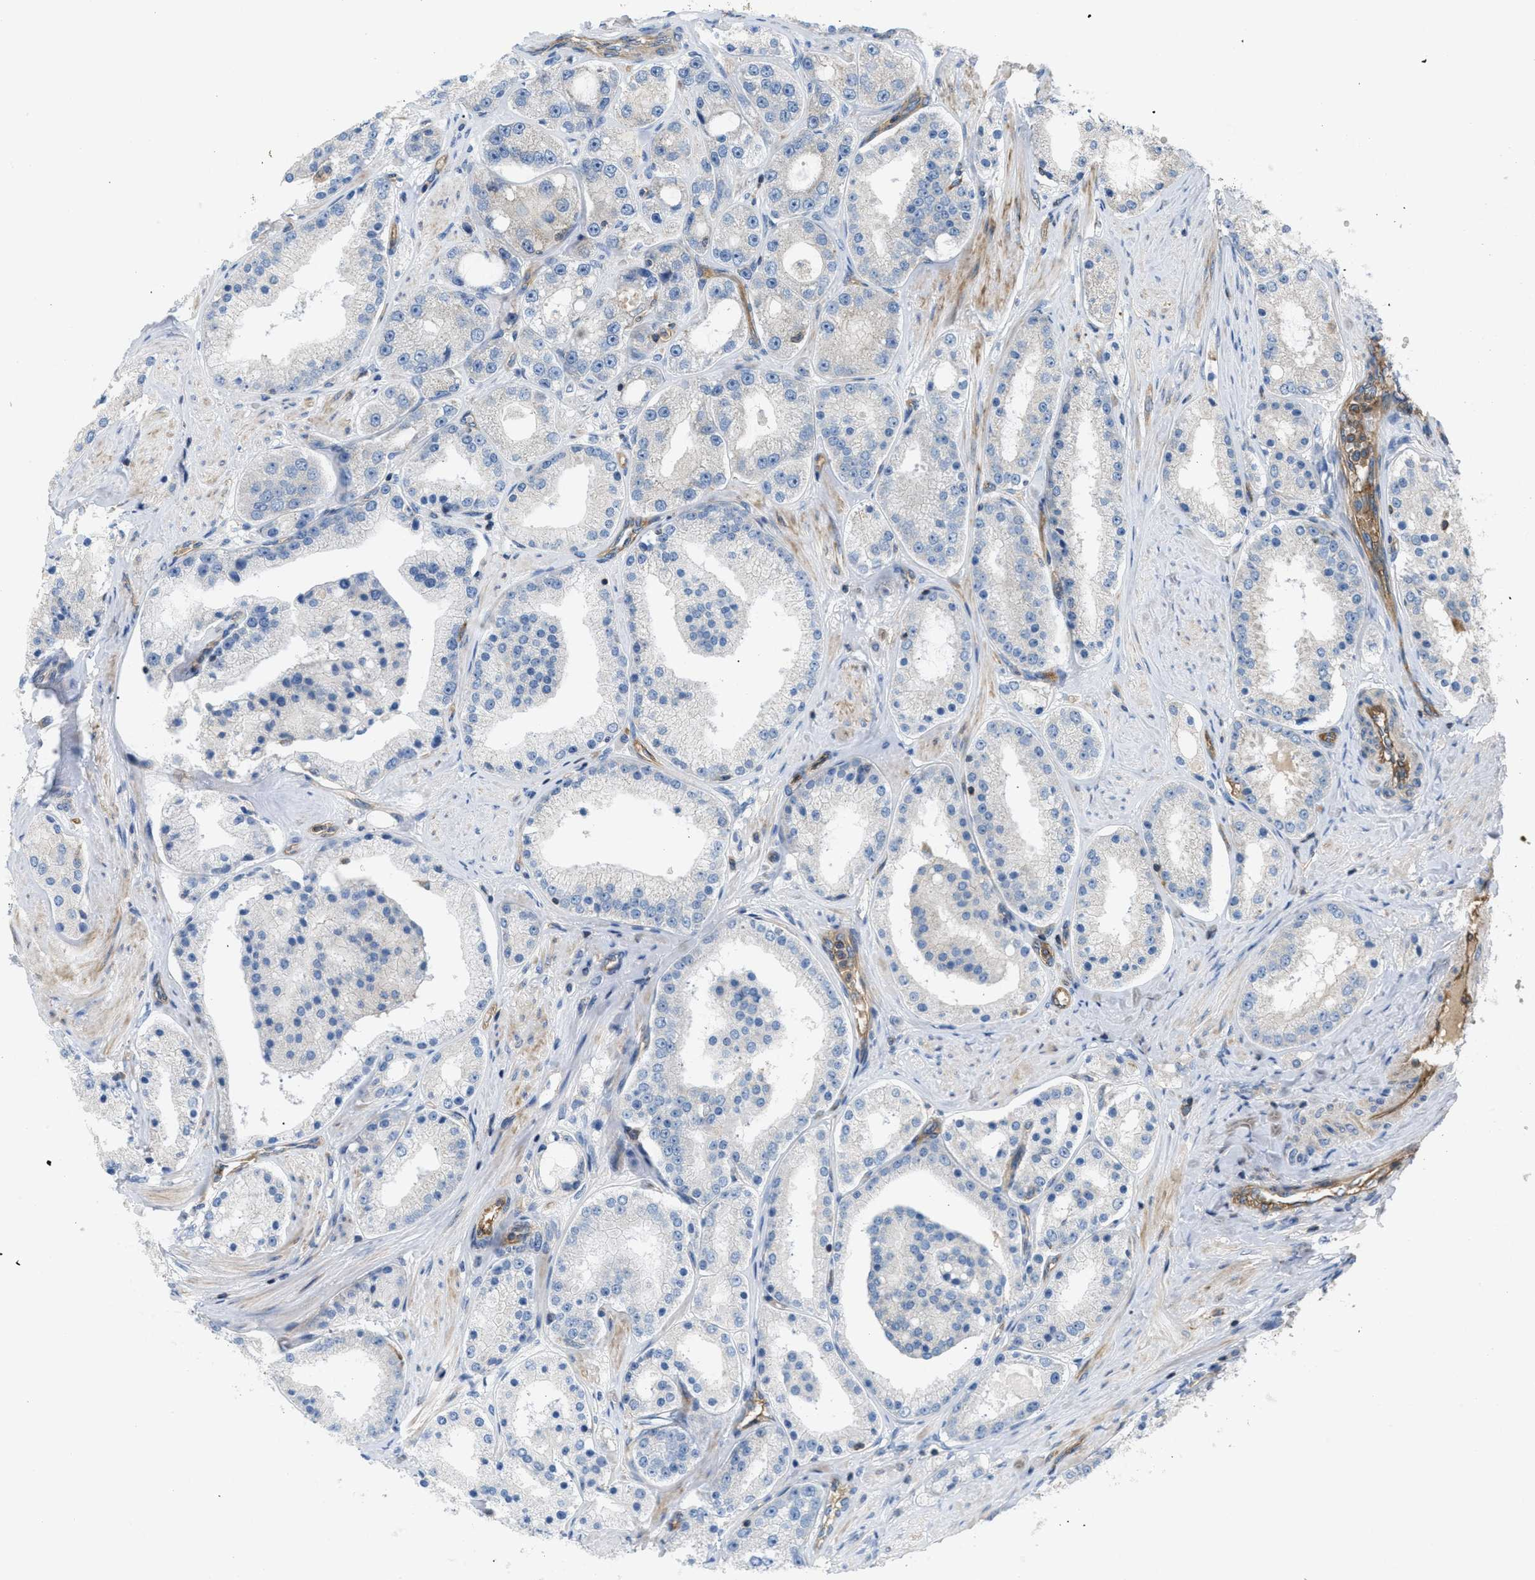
{"staining": {"intensity": "negative", "quantity": "none", "location": "none"}, "tissue": "prostate cancer", "cell_type": "Tumor cells", "image_type": "cancer", "snomed": [{"axis": "morphology", "description": "Adenocarcinoma, Low grade"}, {"axis": "topography", "description": "Prostate"}], "caption": "The immunohistochemistry micrograph has no significant expression in tumor cells of prostate cancer (adenocarcinoma (low-grade)) tissue.", "gene": "ATP2A3", "patient": {"sex": "male", "age": 63}}